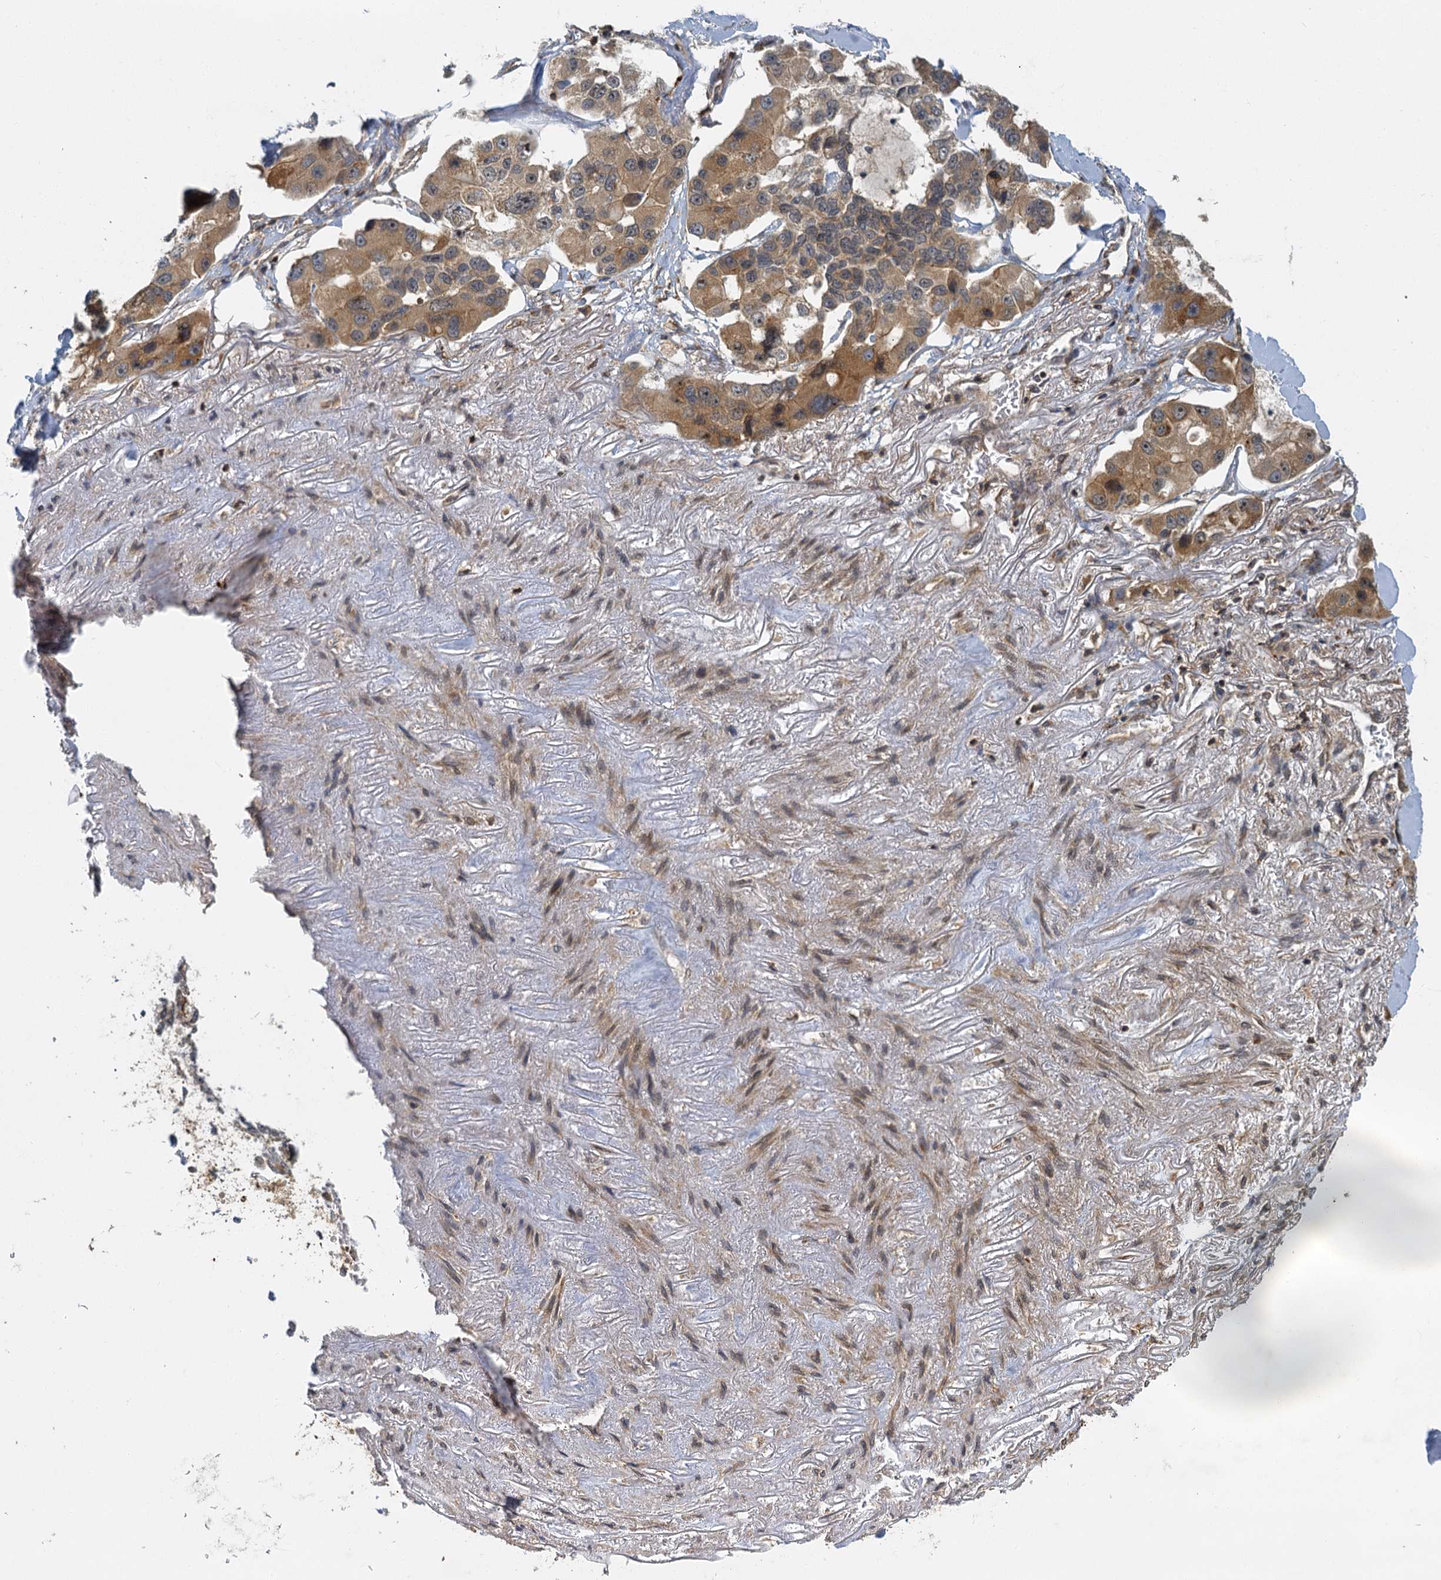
{"staining": {"intensity": "moderate", "quantity": ">75%", "location": "cytoplasmic/membranous"}, "tissue": "lung cancer", "cell_type": "Tumor cells", "image_type": "cancer", "snomed": [{"axis": "morphology", "description": "Adenocarcinoma, NOS"}, {"axis": "topography", "description": "Lung"}], "caption": "Lung cancer (adenocarcinoma) stained with immunohistochemistry (IHC) reveals moderate cytoplasmic/membranous positivity in approximately >75% of tumor cells.", "gene": "ZNF549", "patient": {"sex": "female", "age": 54}}